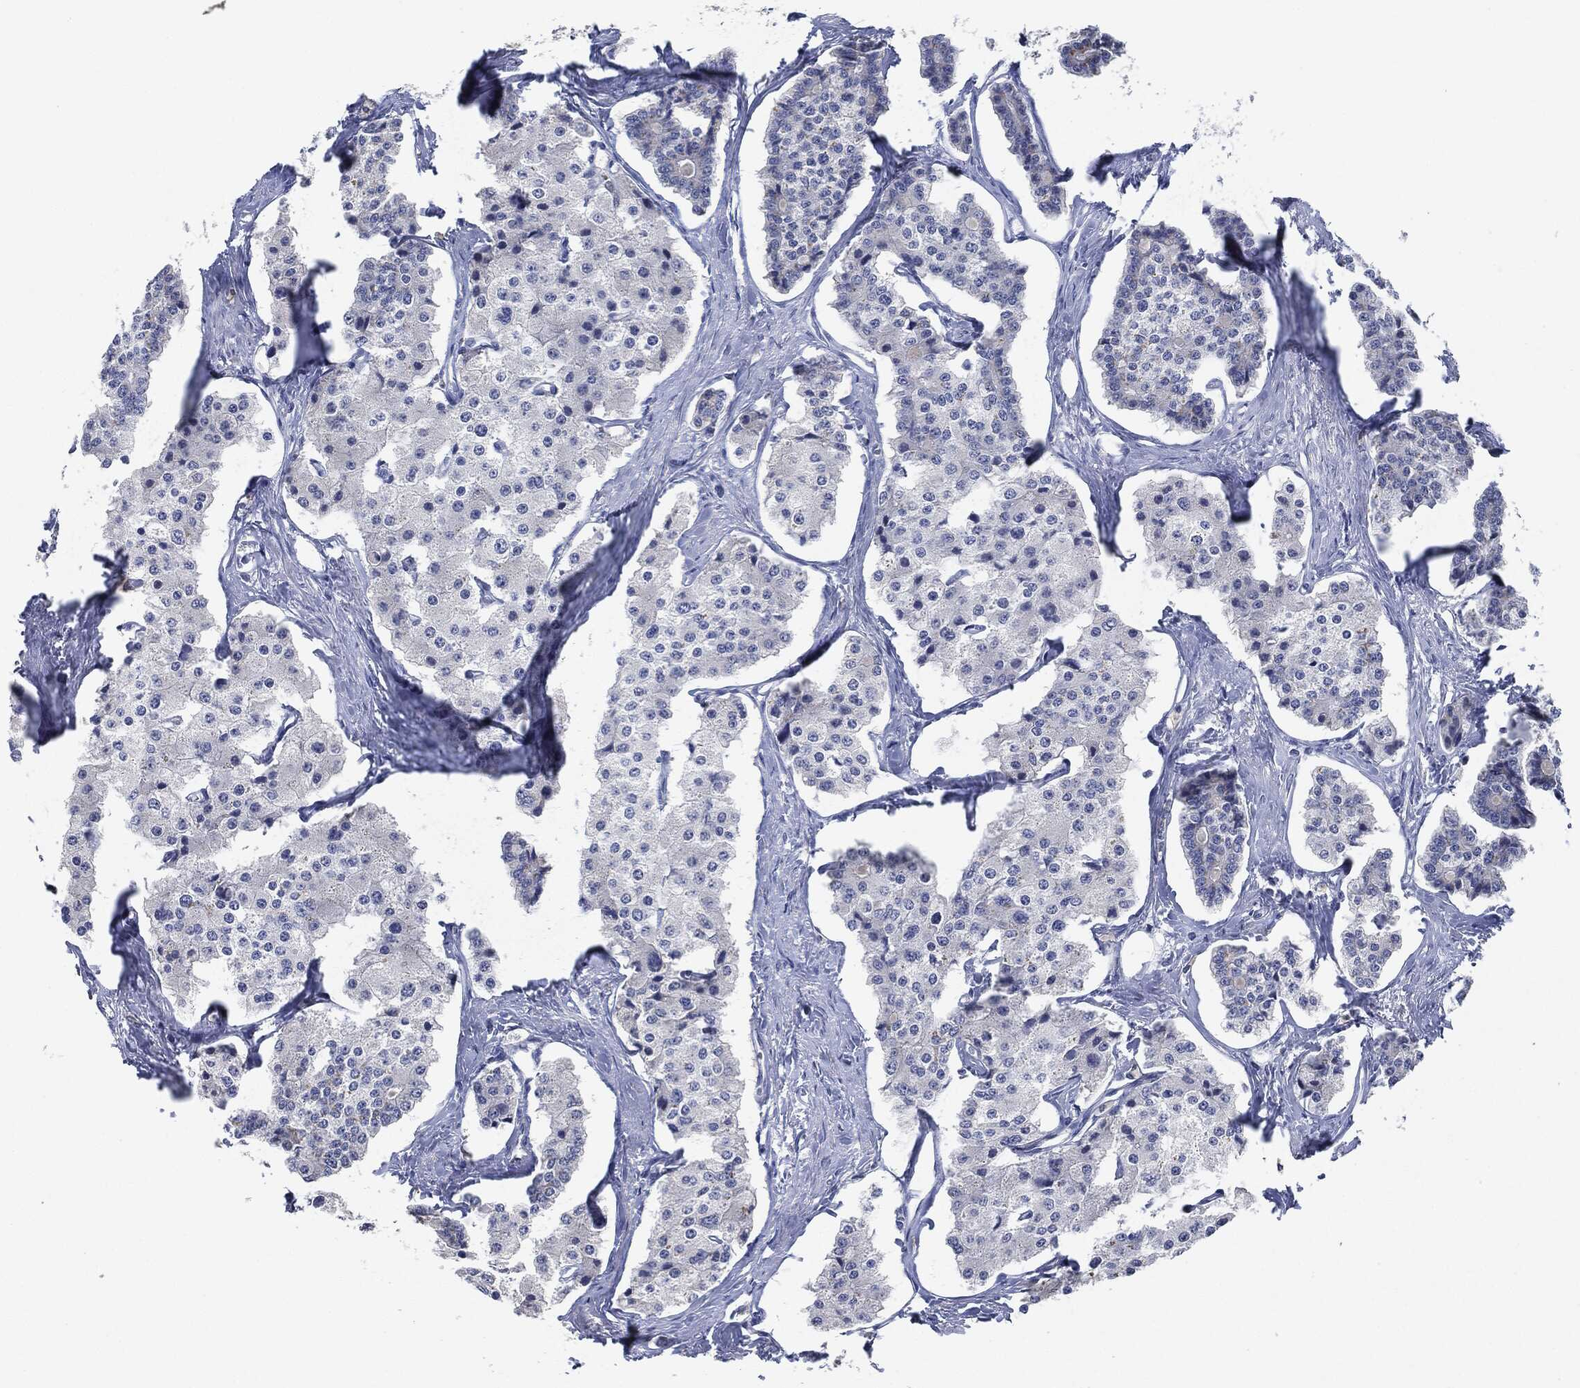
{"staining": {"intensity": "negative", "quantity": "none", "location": "none"}, "tissue": "carcinoid", "cell_type": "Tumor cells", "image_type": "cancer", "snomed": [{"axis": "morphology", "description": "Carcinoid, malignant, NOS"}, {"axis": "topography", "description": "Small intestine"}], "caption": "Carcinoid stained for a protein using IHC reveals no positivity tumor cells.", "gene": "NTRK1", "patient": {"sex": "female", "age": 65}}